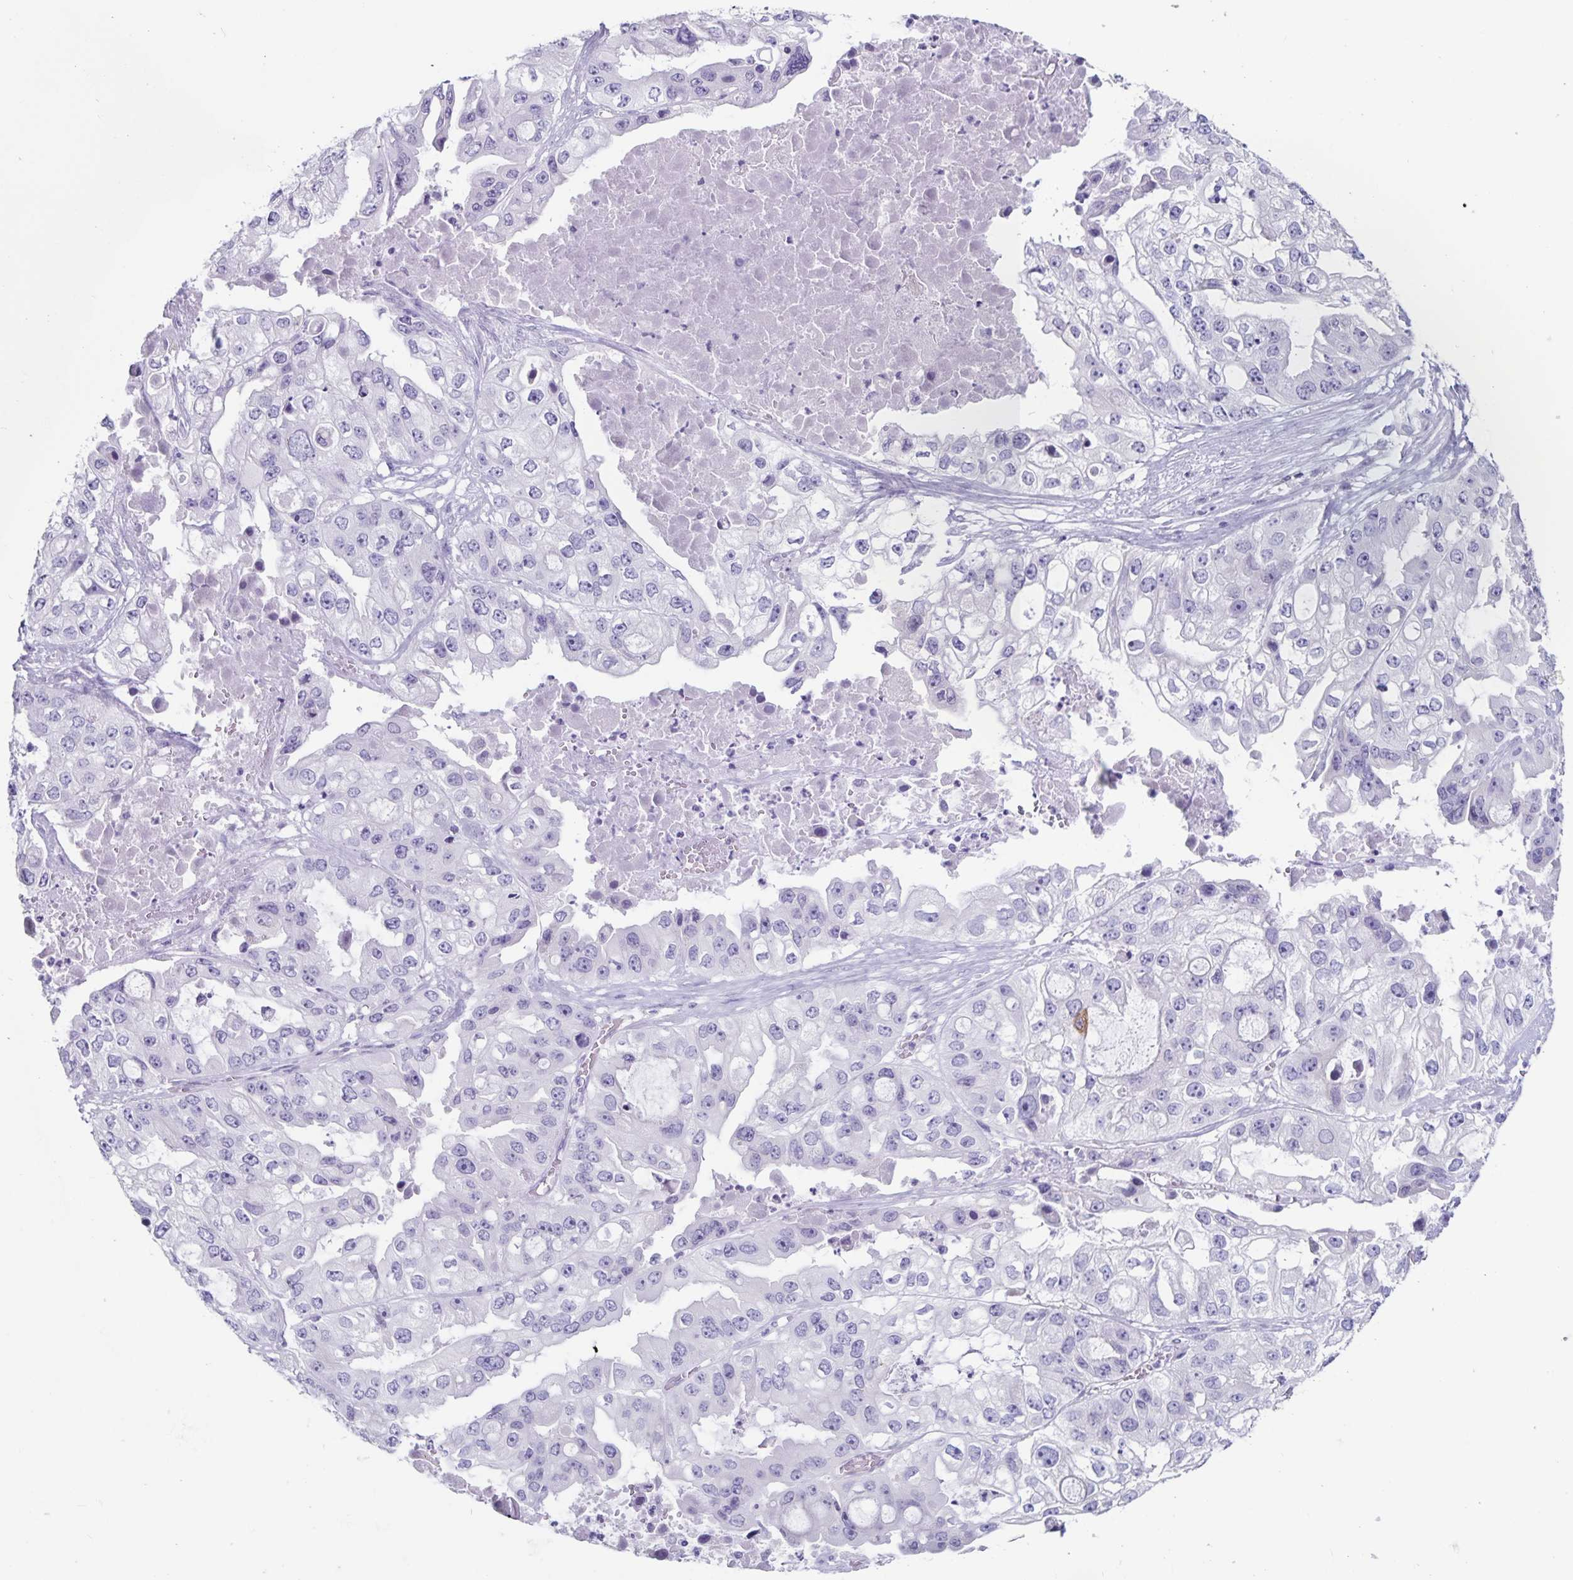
{"staining": {"intensity": "negative", "quantity": "none", "location": "none"}, "tissue": "ovarian cancer", "cell_type": "Tumor cells", "image_type": "cancer", "snomed": [{"axis": "morphology", "description": "Cystadenocarcinoma, serous, NOS"}, {"axis": "topography", "description": "Ovary"}], "caption": "Immunohistochemical staining of ovarian serous cystadenocarcinoma shows no significant expression in tumor cells.", "gene": "GNLY", "patient": {"sex": "female", "age": 56}}